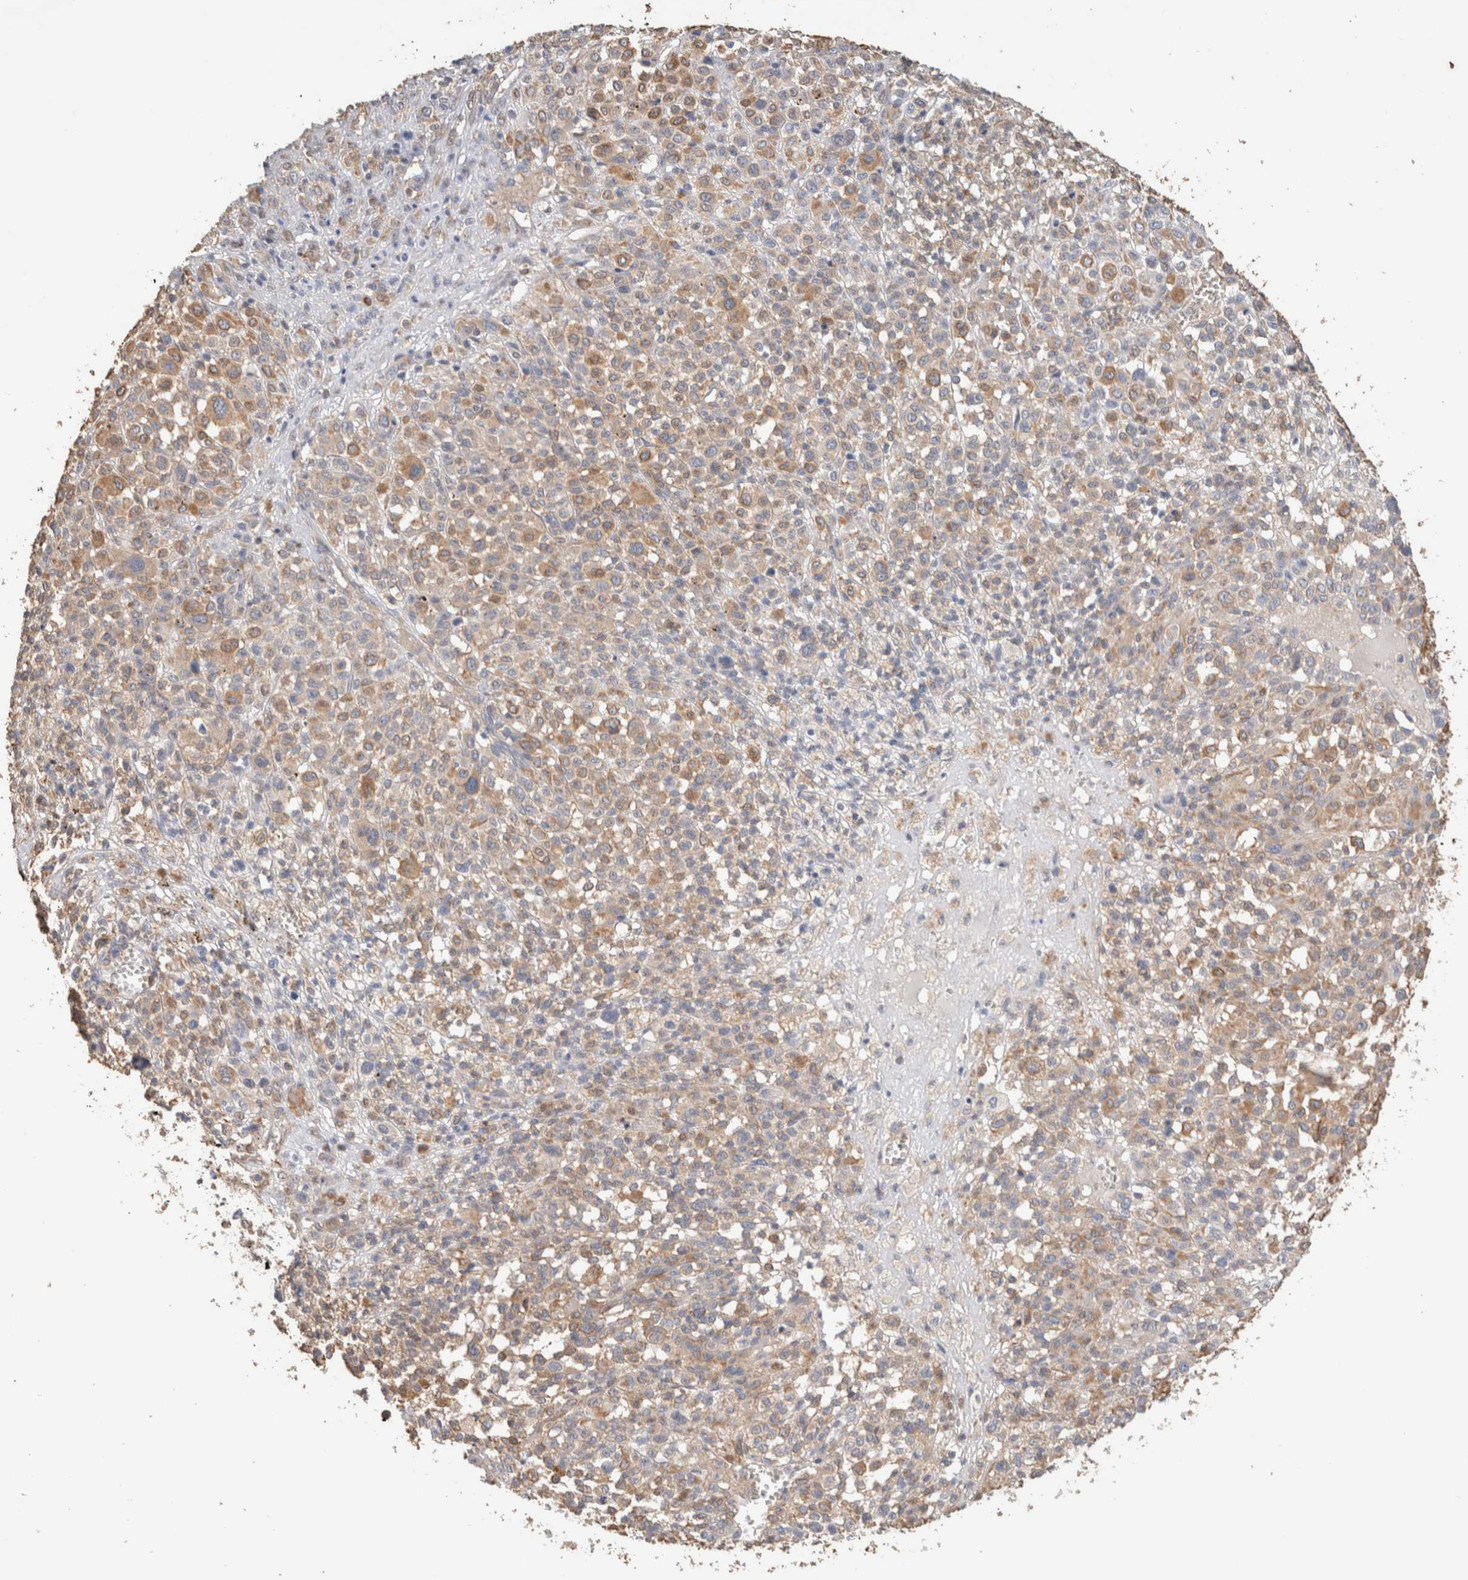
{"staining": {"intensity": "moderate", "quantity": "25%-75%", "location": "cytoplasmic/membranous"}, "tissue": "melanoma", "cell_type": "Tumor cells", "image_type": "cancer", "snomed": [{"axis": "morphology", "description": "Malignant melanoma, Metastatic site"}, {"axis": "topography", "description": "Skin"}], "caption": "DAB immunohistochemical staining of melanoma exhibits moderate cytoplasmic/membranous protein positivity in about 25%-75% of tumor cells.", "gene": "CFAP418", "patient": {"sex": "female", "age": 74}}